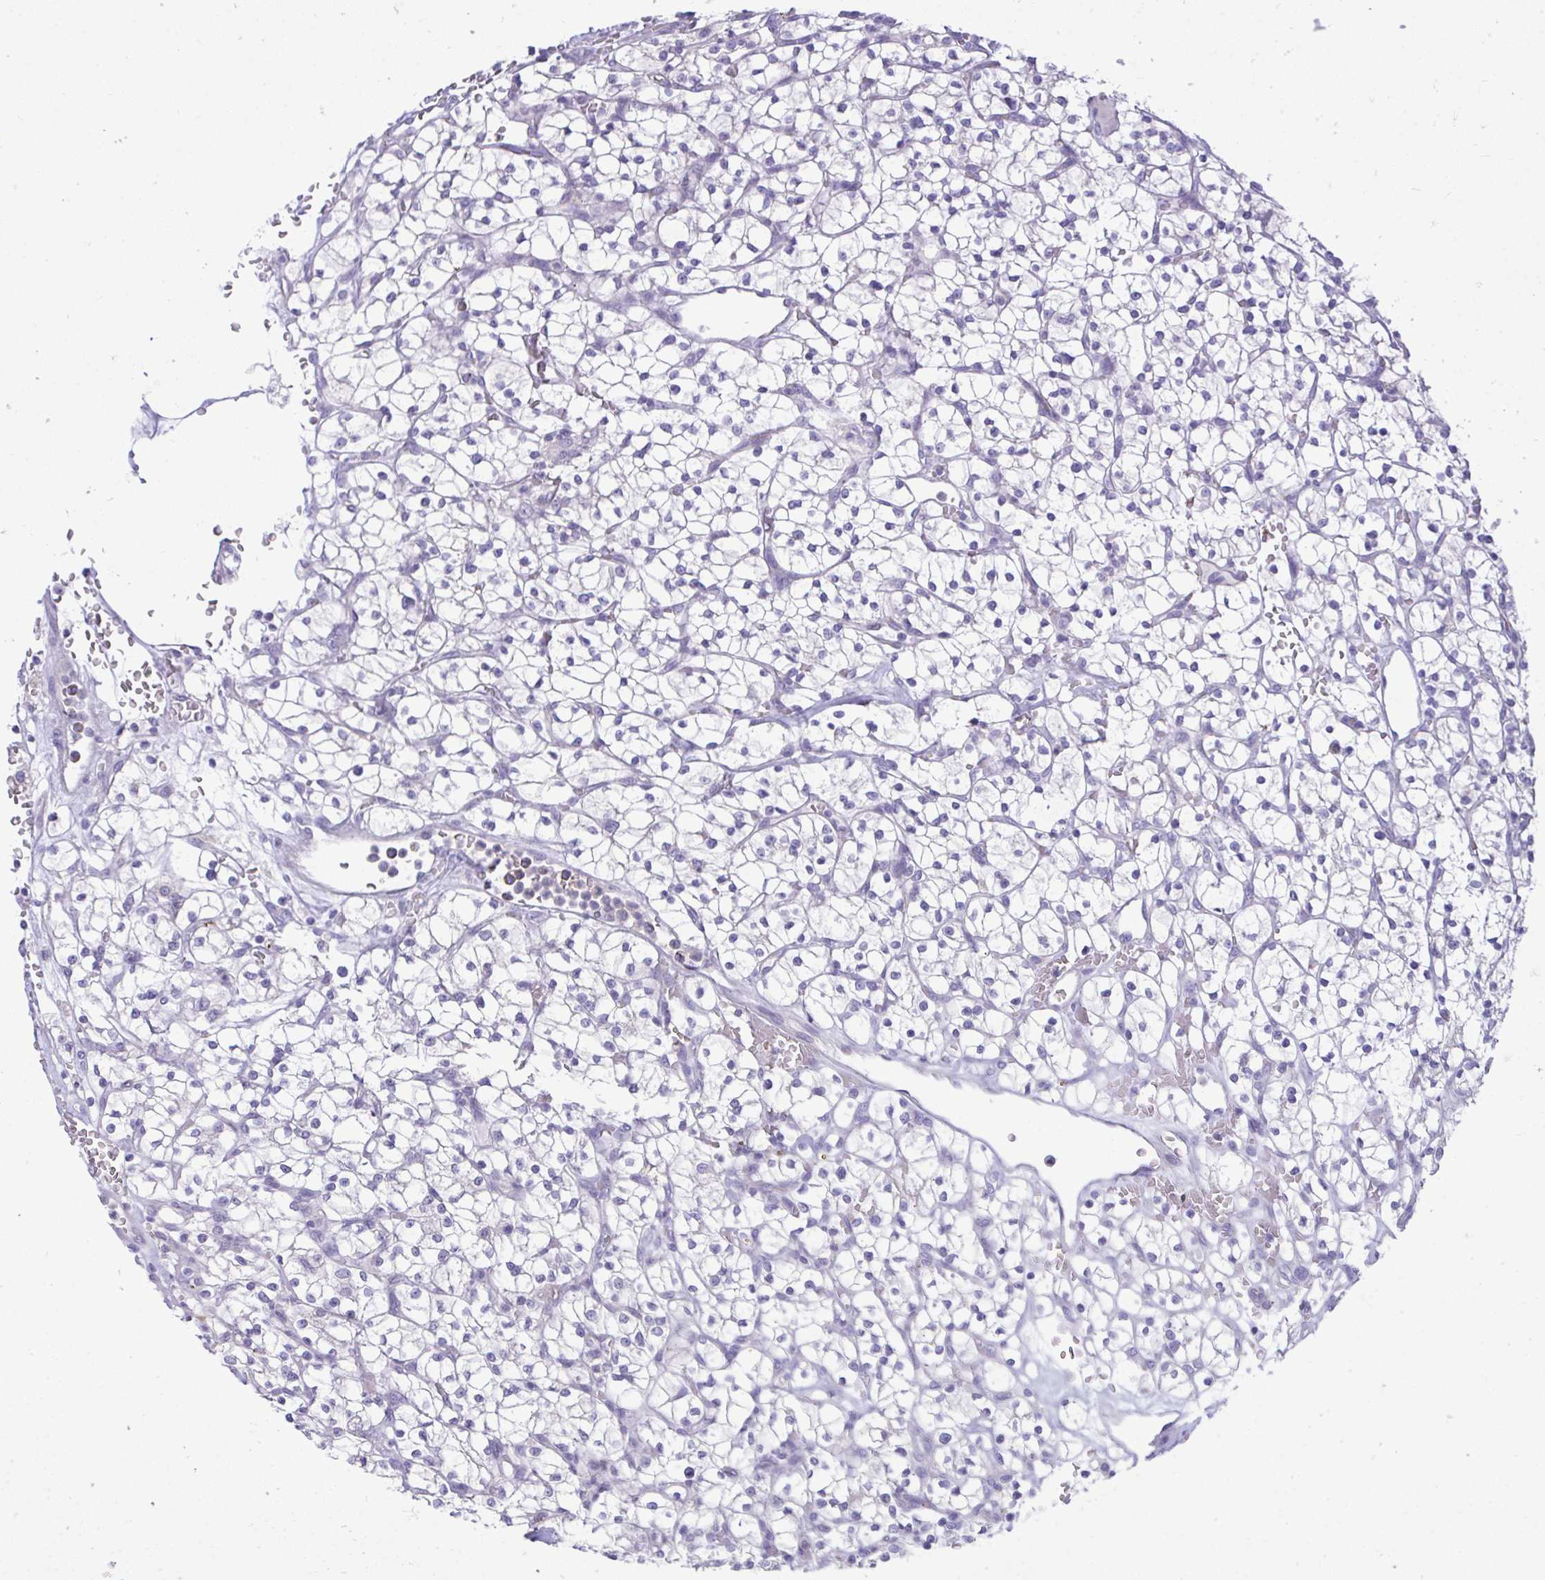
{"staining": {"intensity": "negative", "quantity": "none", "location": "none"}, "tissue": "renal cancer", "cell_type": "Tumor cells", "image_type": "cancer", "snomed": [{"axis": "morphology", "description": "Adenocarcinoma, NOS"}, {"axis": "topography", "description": "Kidney"}], "caption": "This is a histopathology image of immunohistochemistry (IHC) staining of renal adenocarcinoma, which shows no expression in tumor cells.", "gene": "PLEKHH1", "patient": {"sex": "female", "age": 64}}